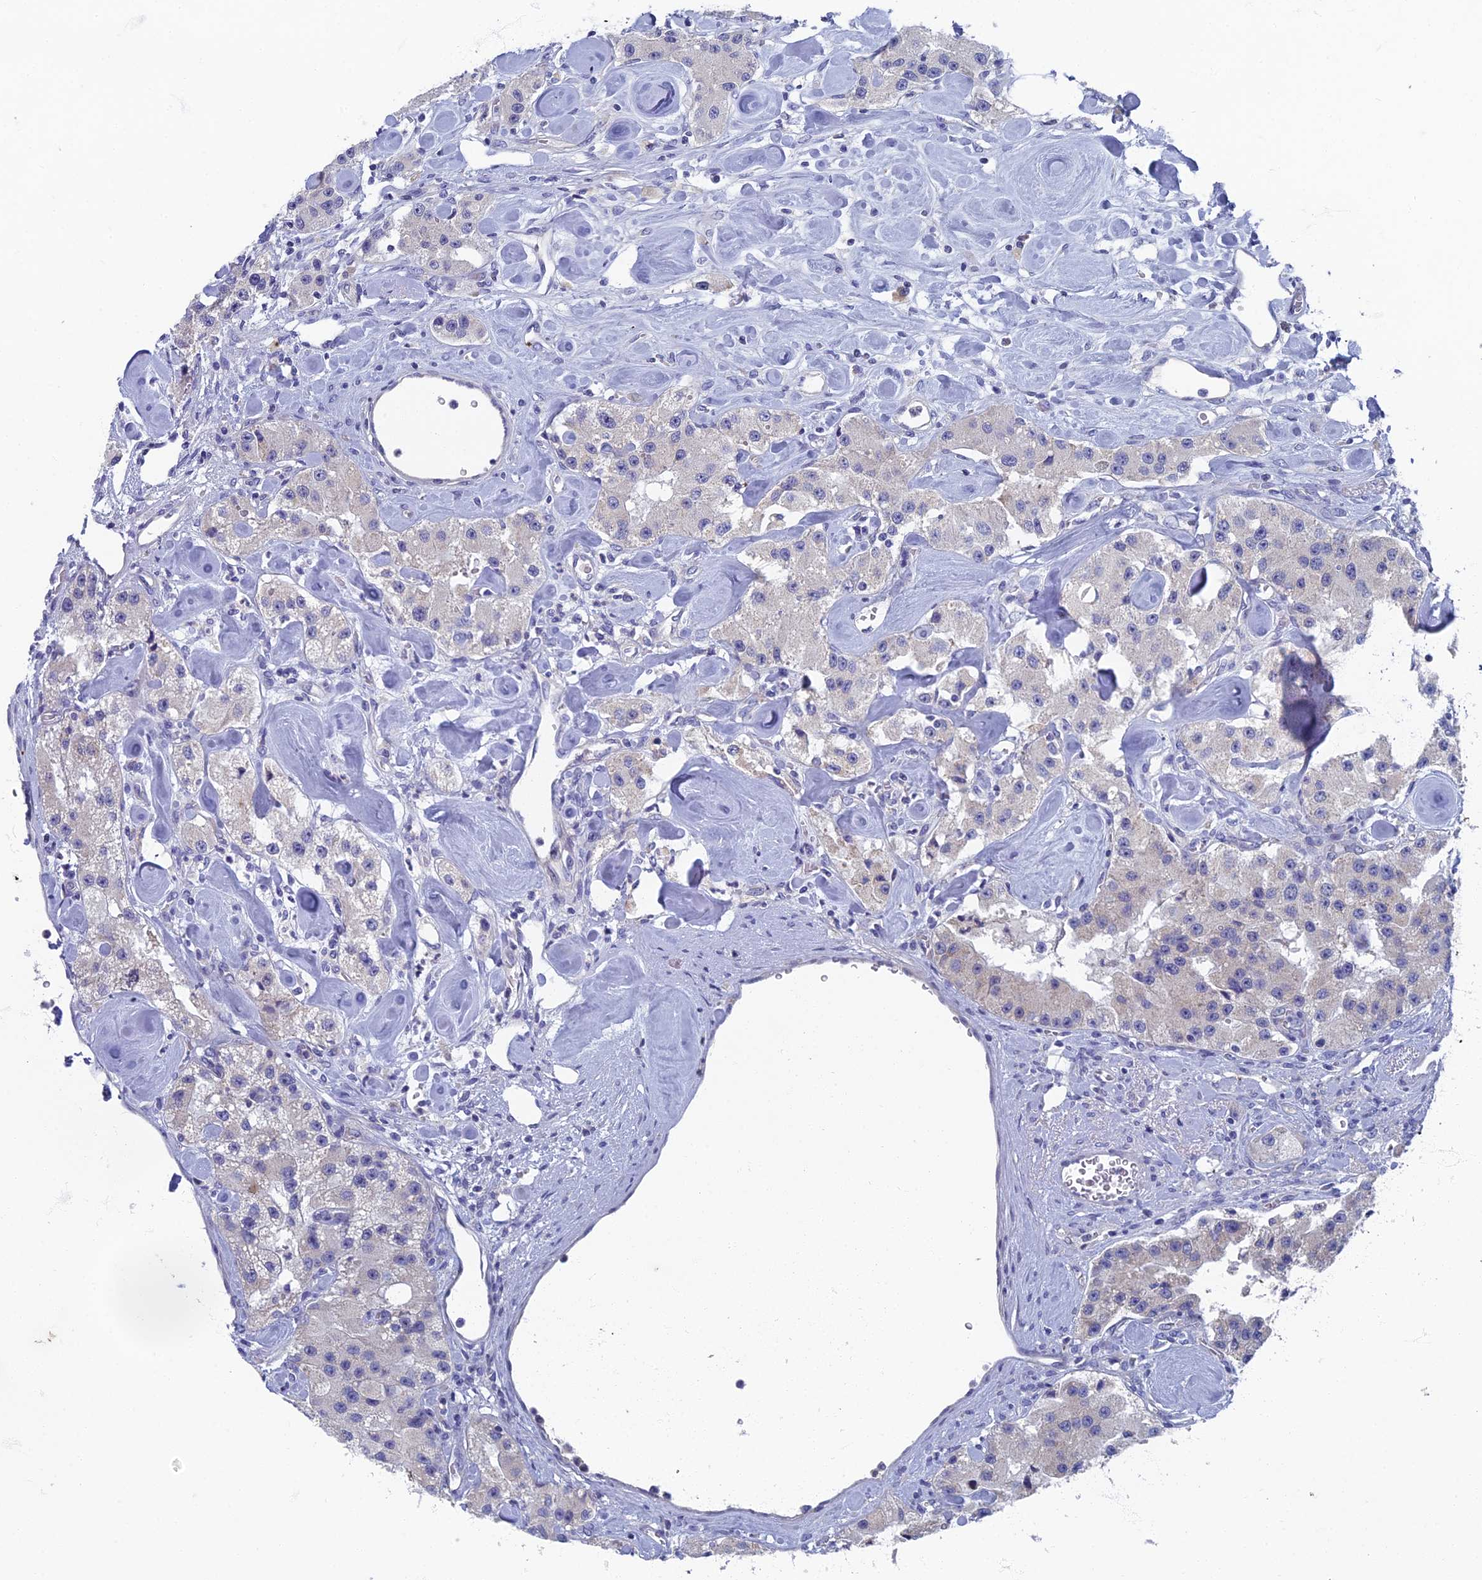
{"staining": {"intensity": "negative", "quantity": "none", "location": "none"}, "tissue": "carcinoid", "cell_type": "Tumor cells", "image_type": "cancer", "snomed": [{"axis": "morphology", "description": "Carcinoid, malignant, NOS"}, {"axis": "topography", "description": "Pancreas"}], "caption": "A micrograph of human malignant carcinoid is negative for staining in tumor cells. Nuclei are stained in blue.", "gene": "SPIN4", "patient": {"sex": "male", "age": 41}}